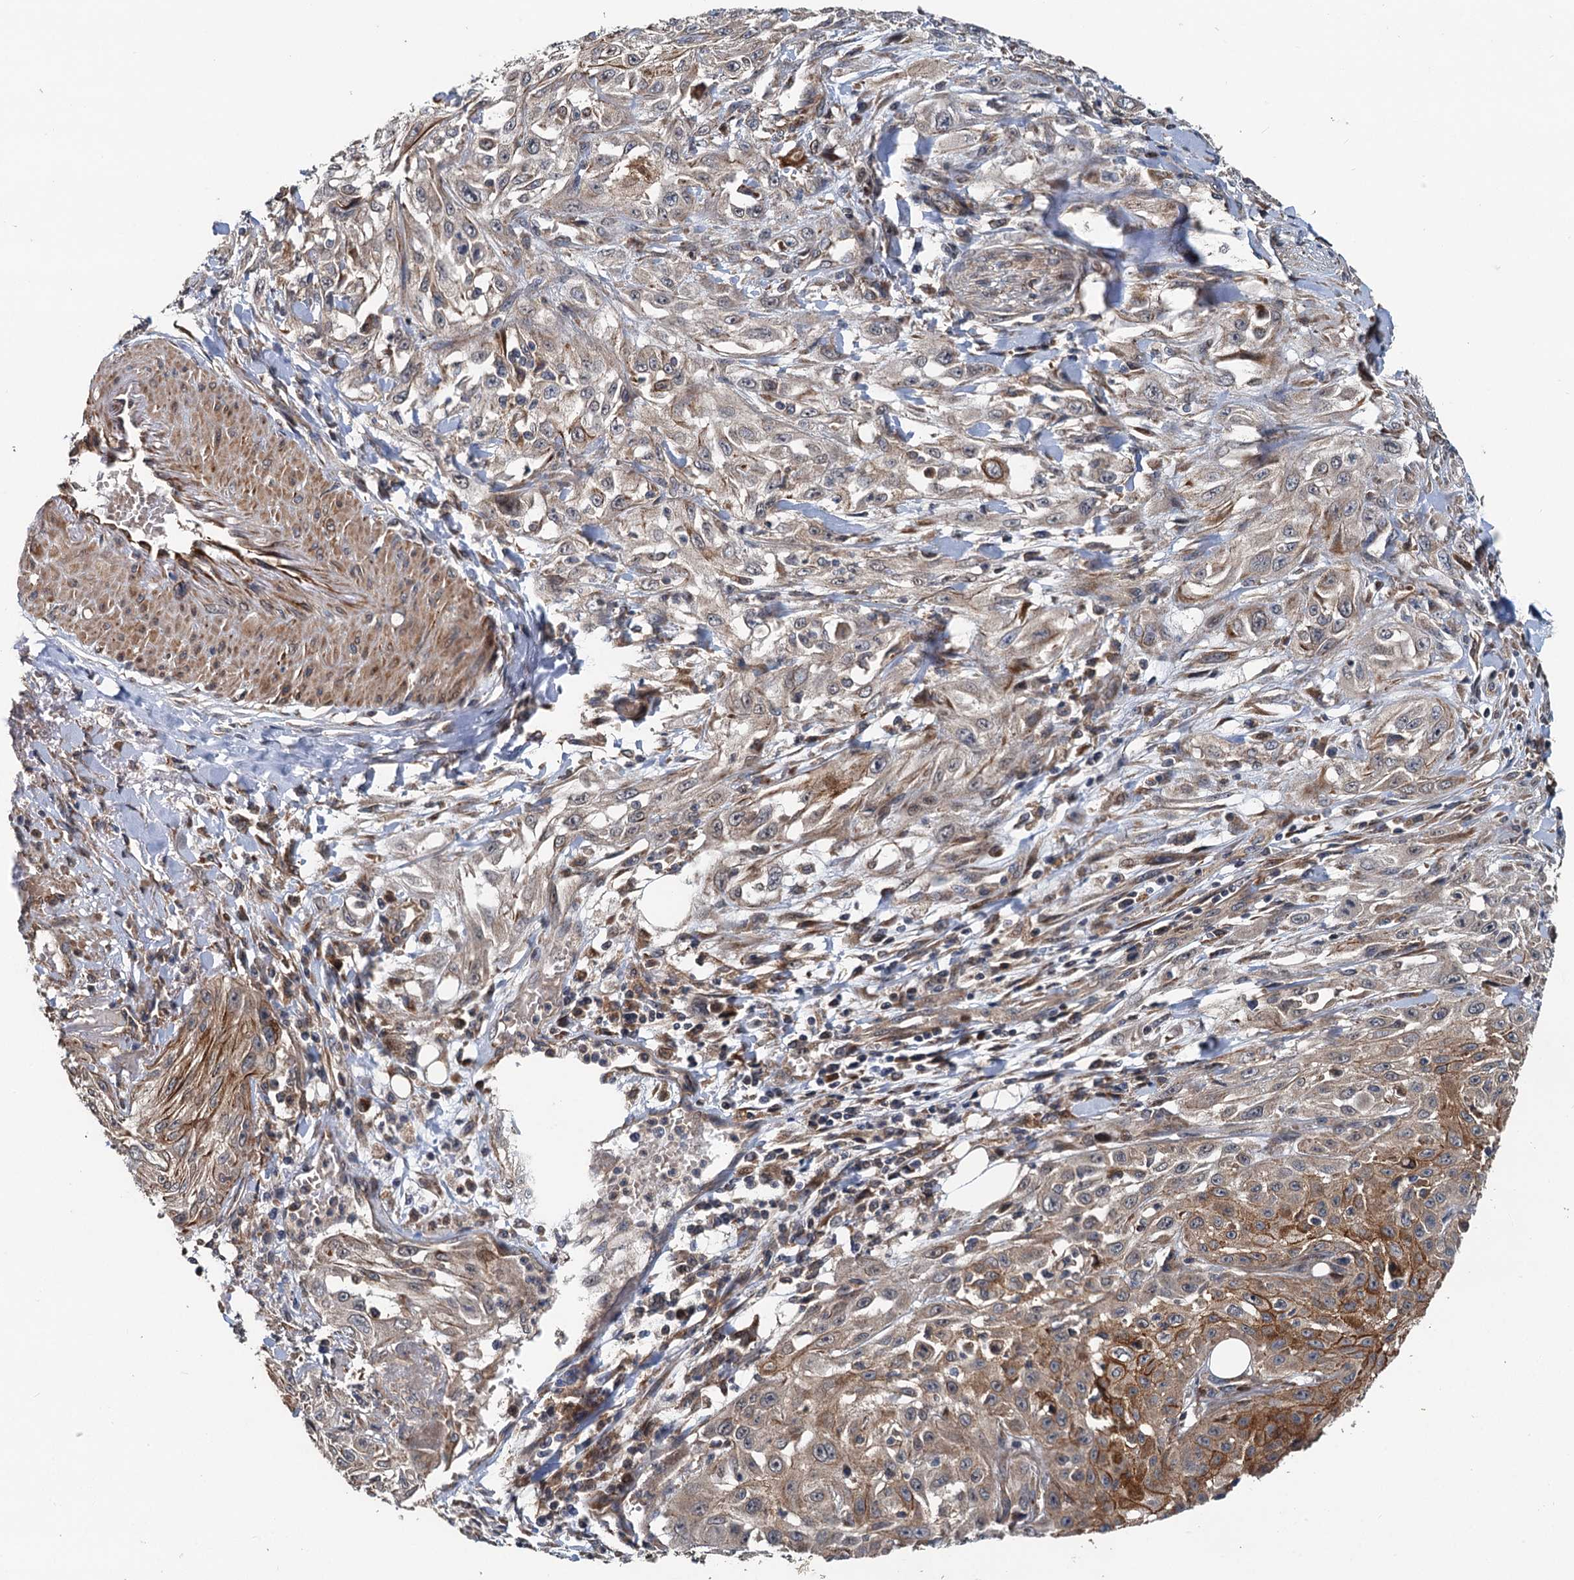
{"staining": {"intensity": "moderate", "quantity": "25%-75%", "location": "cytoplasmic/membranous"}, "tissue": "skin cancer", "cell_type": "Tumor cells", "image_type": "cancer", "snomed": [{"axis": "morphology", "description": "Squamous cell carcinoma, NOS"}, {"axis": "morphology", "description": "Squamous cell carcinoma, metastatic, NOS"}, {"axis": "topography", "description": "Skin"}, {"axis": "topography", "description": "Lymph node"}], "caption": "Approximately 25%-75% of tumor cells in squamous cell carcinoma (skin) show moderate cytoplasmic/membranous protein expression as visualized by brown immunohistochemical staining.", "gene": "LRRK2", "patient": {"sex": "male", "age": 75}}